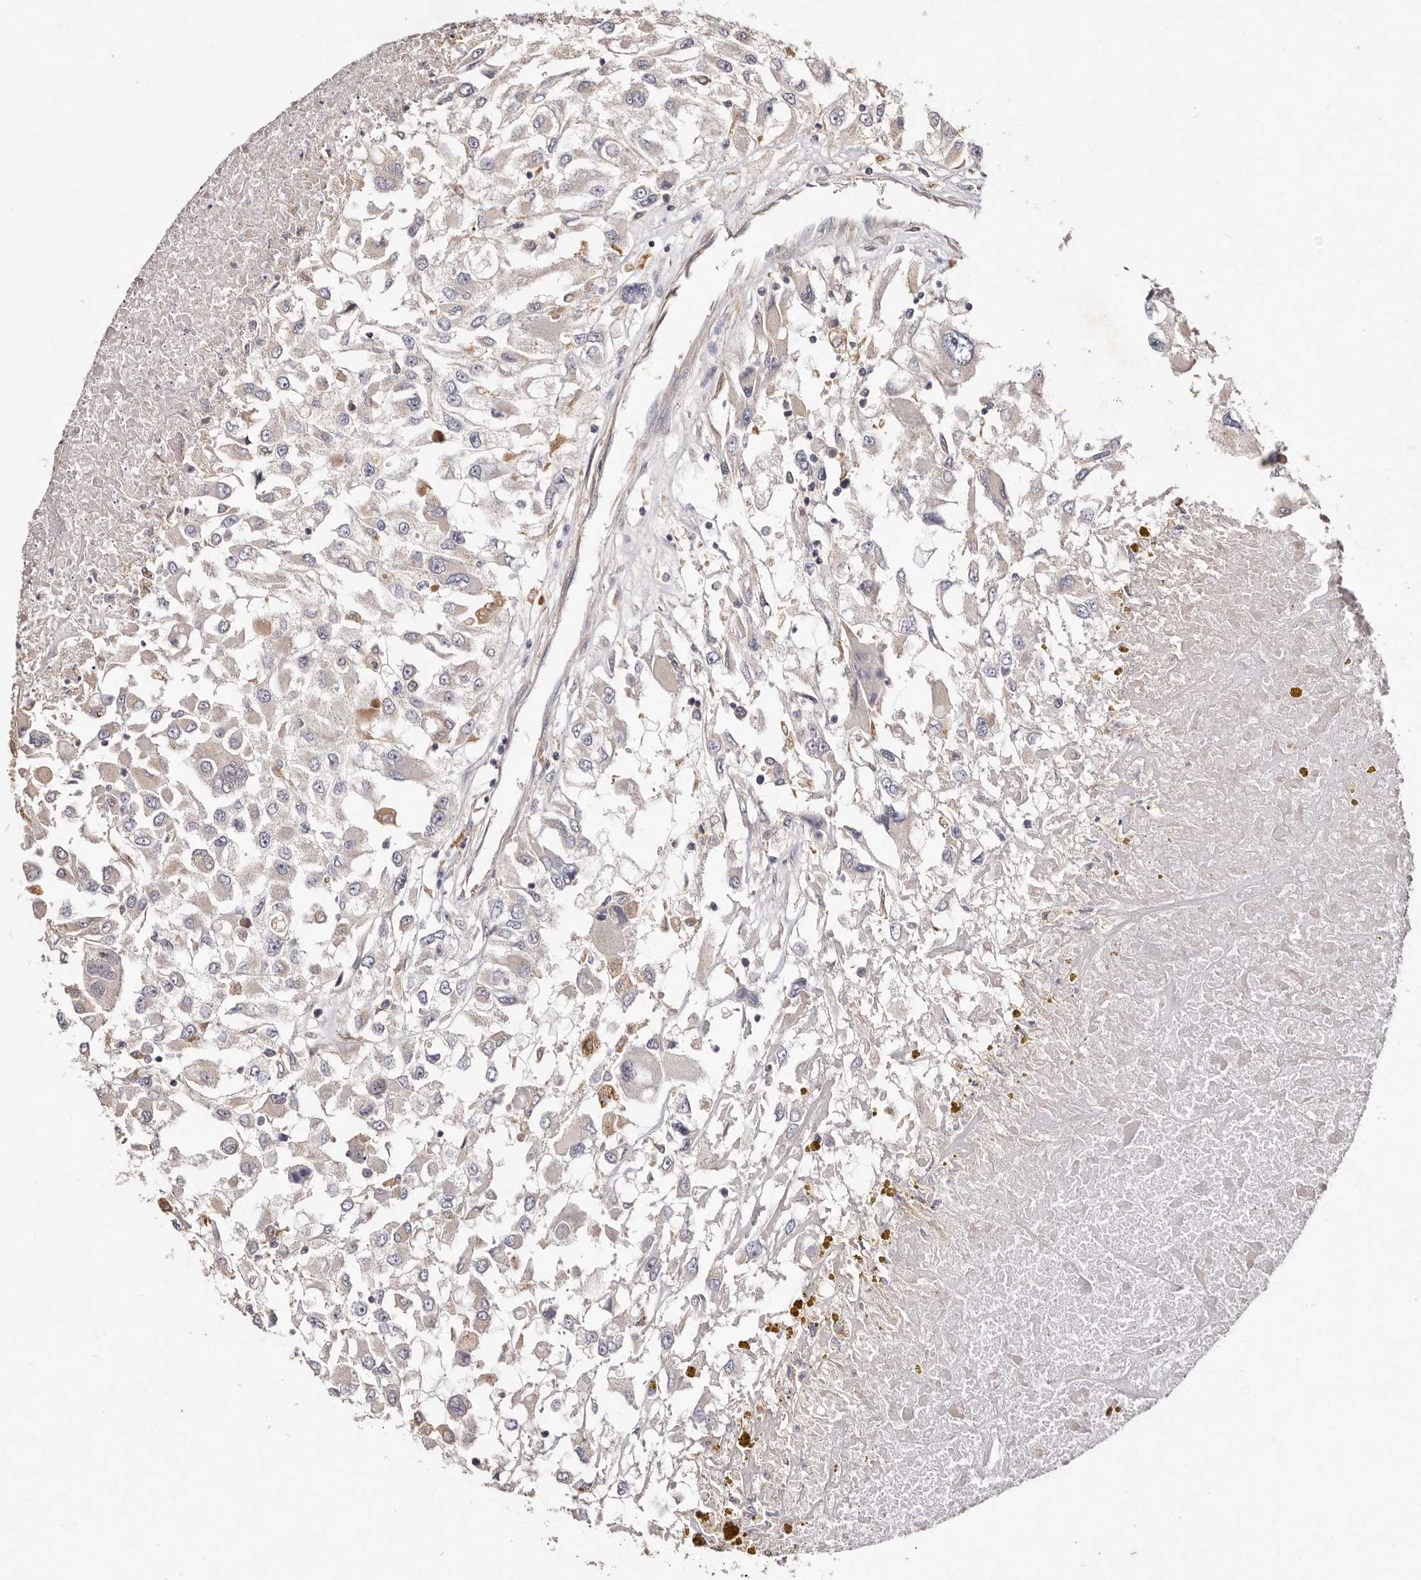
{"staining": {"intensity": "negative", "quantity": "none", "location": "none"}, "tissue": "renal cancer", "cell_type": "Tumor cells", "image_type": "cancer", "snomed": [{"axis": "morphology", "description": "Adenocarcinoma, NOS"}, {"axis": "topography", "description": "Kidney"}], "caption": "A high-resolution image shows IHC staining of renal cancer (adenocarcinoma), which demonstrates no significant expression in tumor cells. (Stains: DAB IHC with hematoxylin counter stain, Microscopy: brightfield microscopy at high magnification).", "gene": "THBS3", "patient": {"sex": "female", "age": 52}}